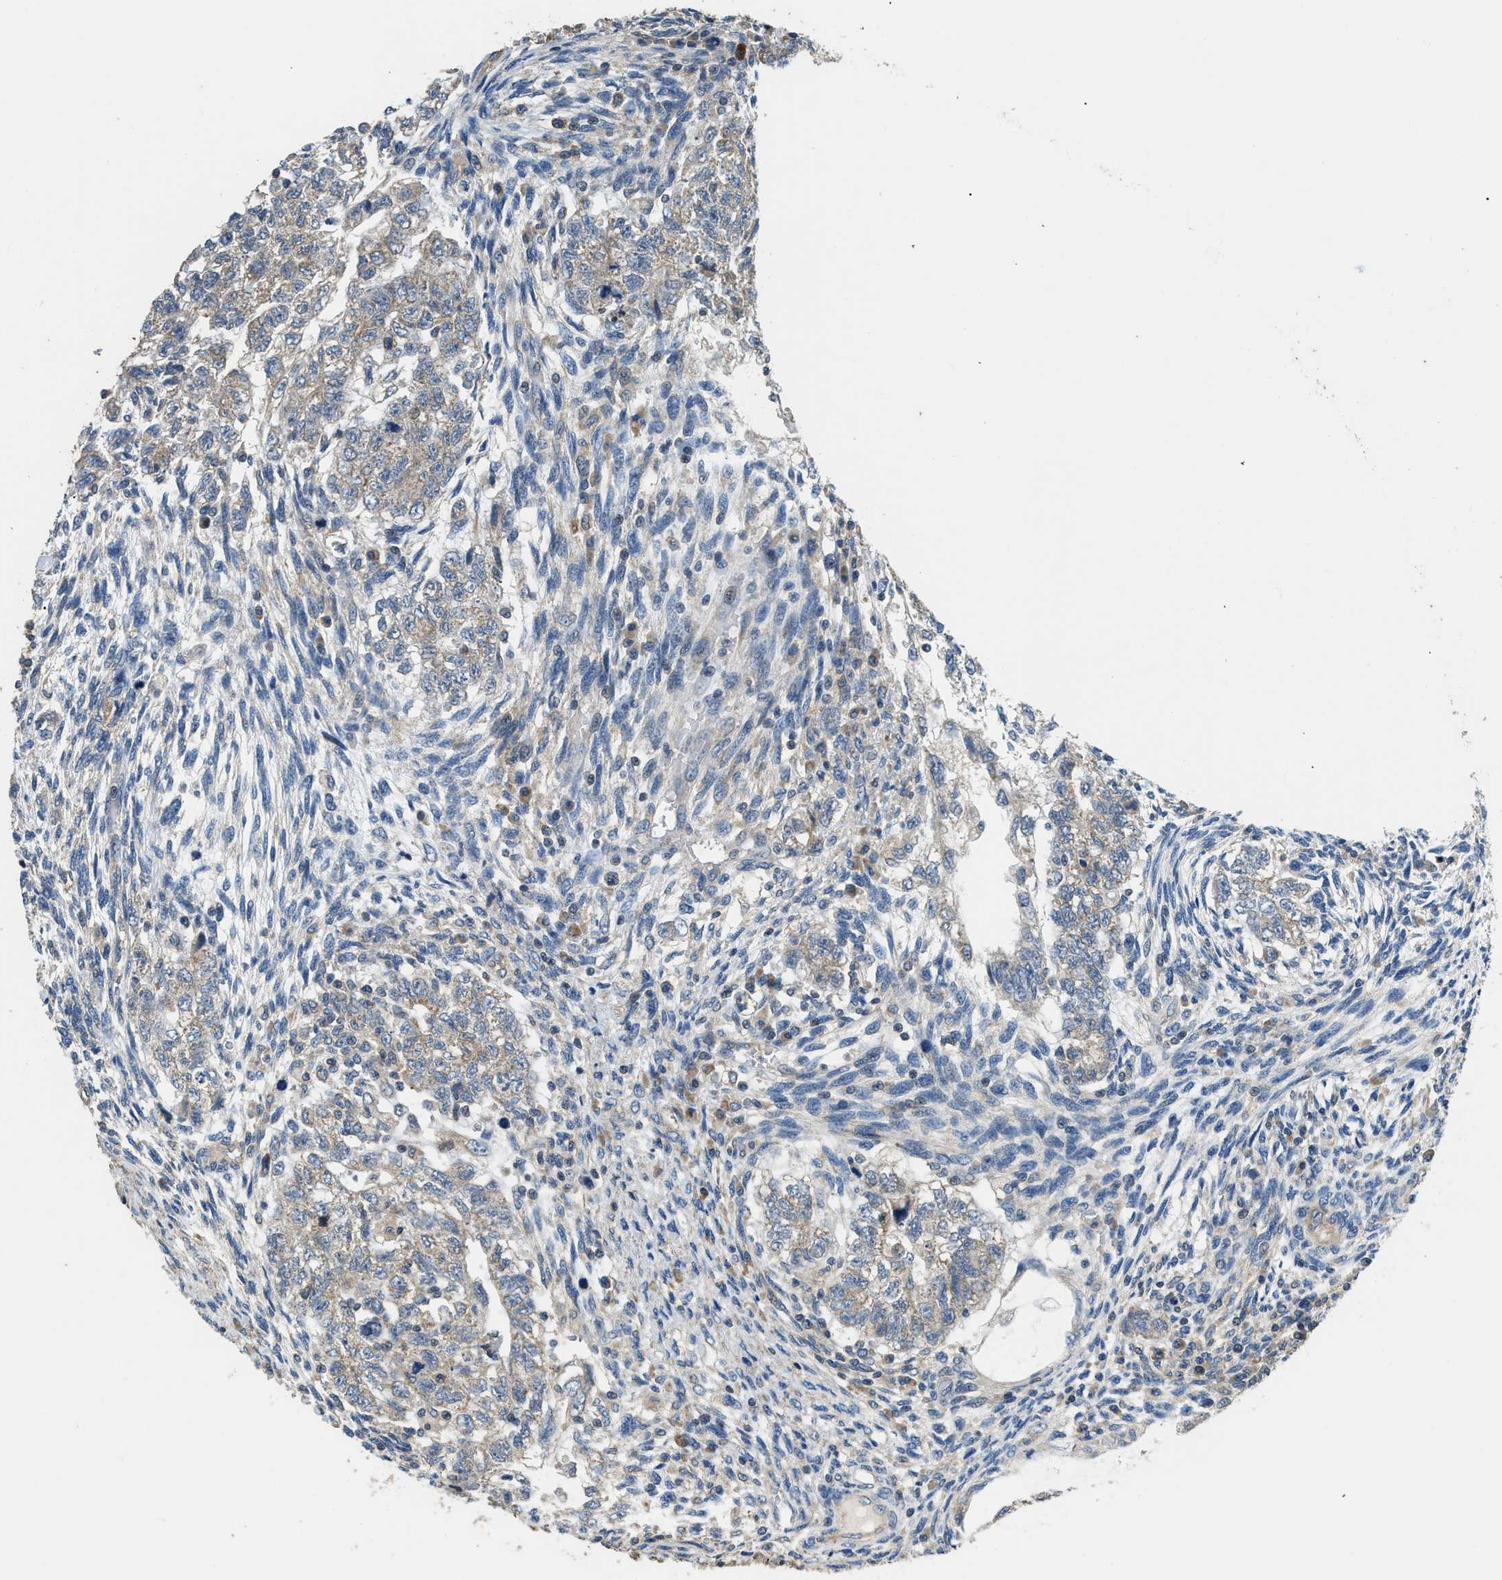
{"staining": {"intensity": "weak", "quantity": ">75%", "location": "cytoplasmic/membranous"}, "tissue": "testis cancer", "cell_type": "Tumor cells", "image_type": "cancer", "snomed": [{"axis": "morphology", "description": "Normal tissue, NOS"}, {"axis": "morphology", "description": "Carcinoma, Embryonal, NOS"}, {"axis": "topography", "description": "Testis"}], "caption": "Testis embryonal carcinoma stained with a brown dye reveals weak cytoplasmic/membranous positive staining in approximately >75% of tumor cells.", "gene": "SSH2", "patient": {"sex": "male", "age": 36}}